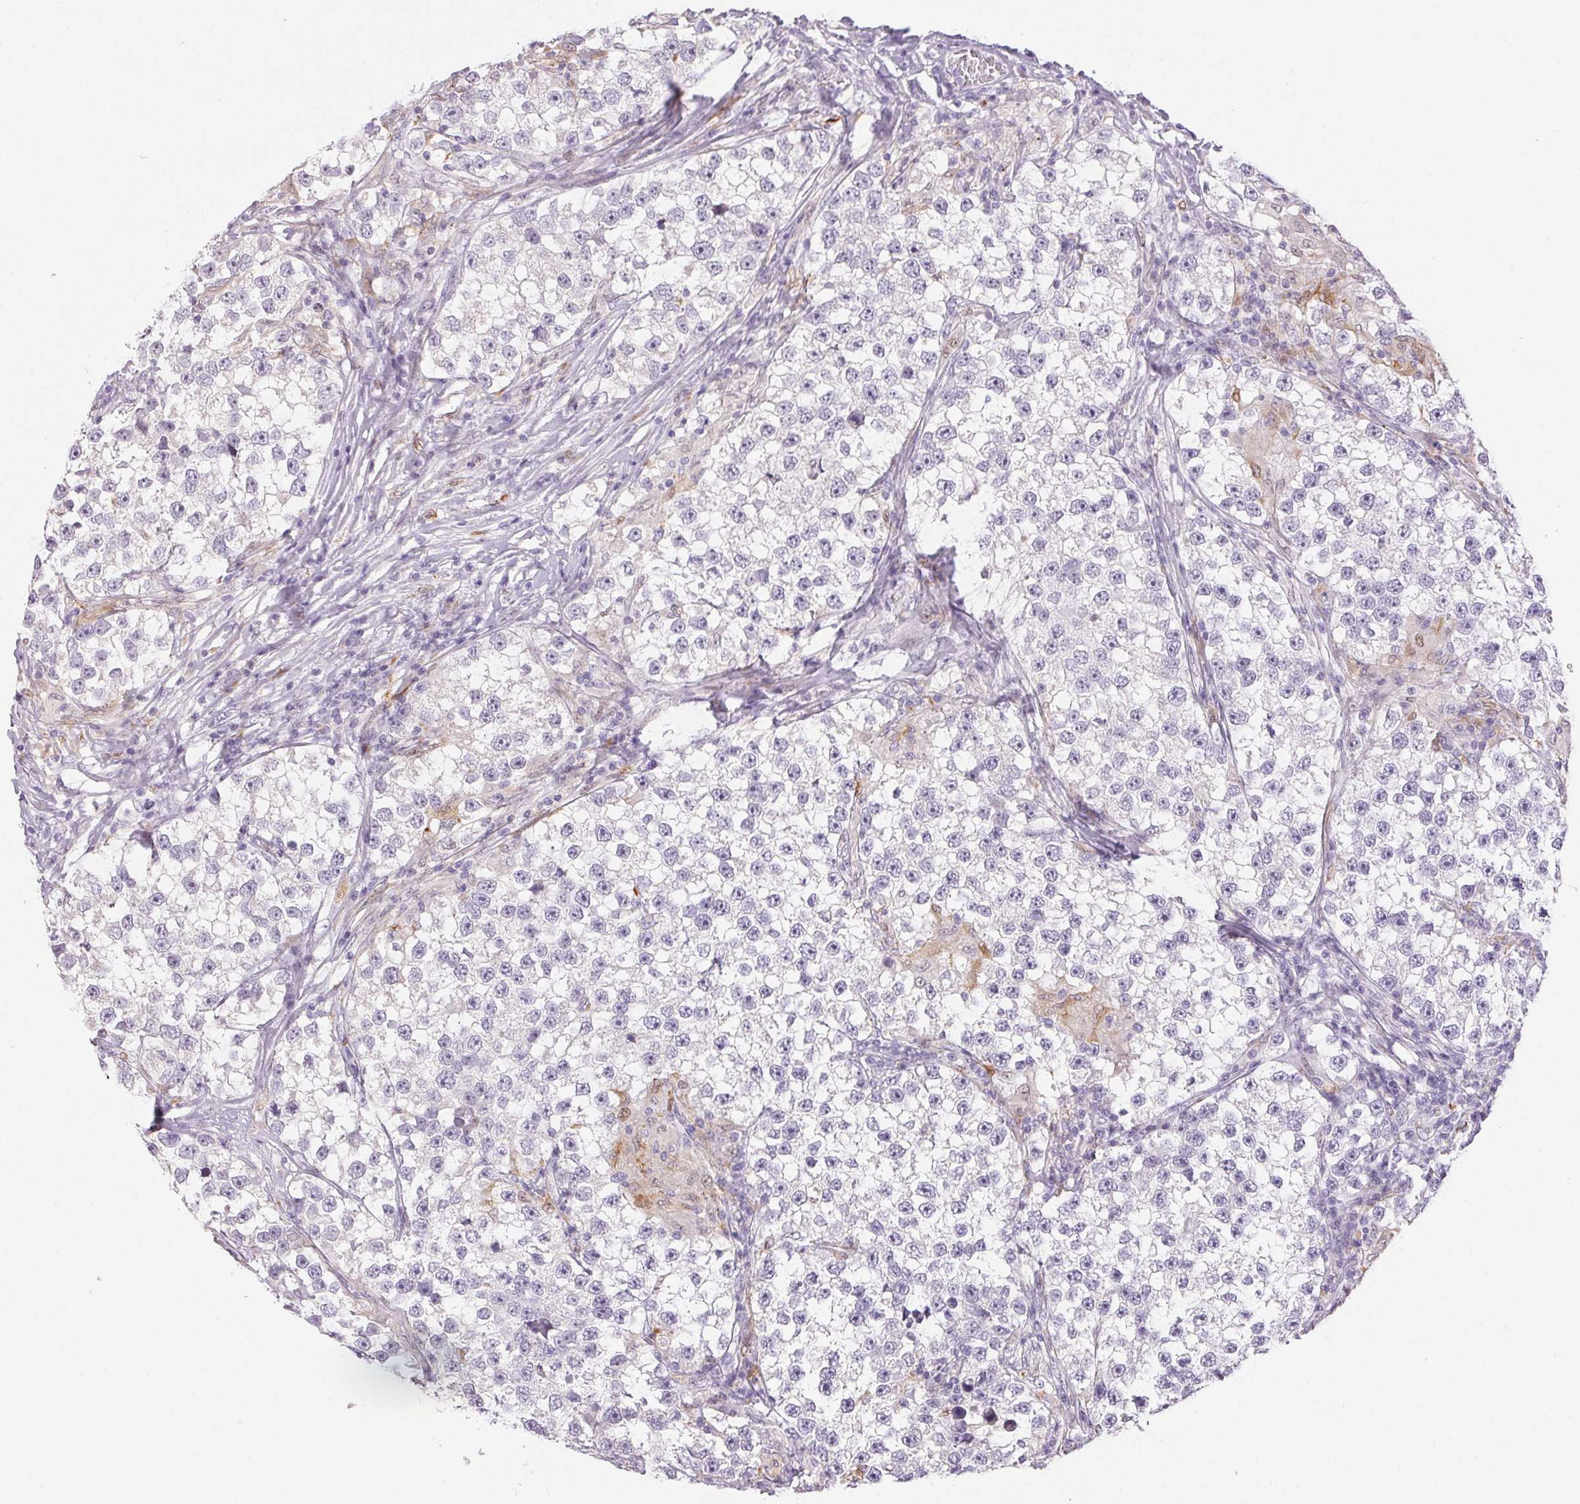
{"staining": {"intensity": "negative", "quantity": "none", "location": "none"}, "tissue": "testis cancer", "cell_type": "Tumor cells", "image_type": "cancer", "snomed": [{"axis": "morphology", "description": "Seminoma, NOS"}, {"axis": "topography", "description": "Testis"}], "caption": "High power microscopy histopathology image of an immunohistochemistry (IHC) image of testis seminoma, revealing no significant staining in tumor cells. The staining is performed using DAB (3,3'-diaminobenzidine) brown chromogen with nuclei counter-stained in using hematoxylin.", "gene": "RPGRIP1", "patient": {"sex": "male", "age": 46}}